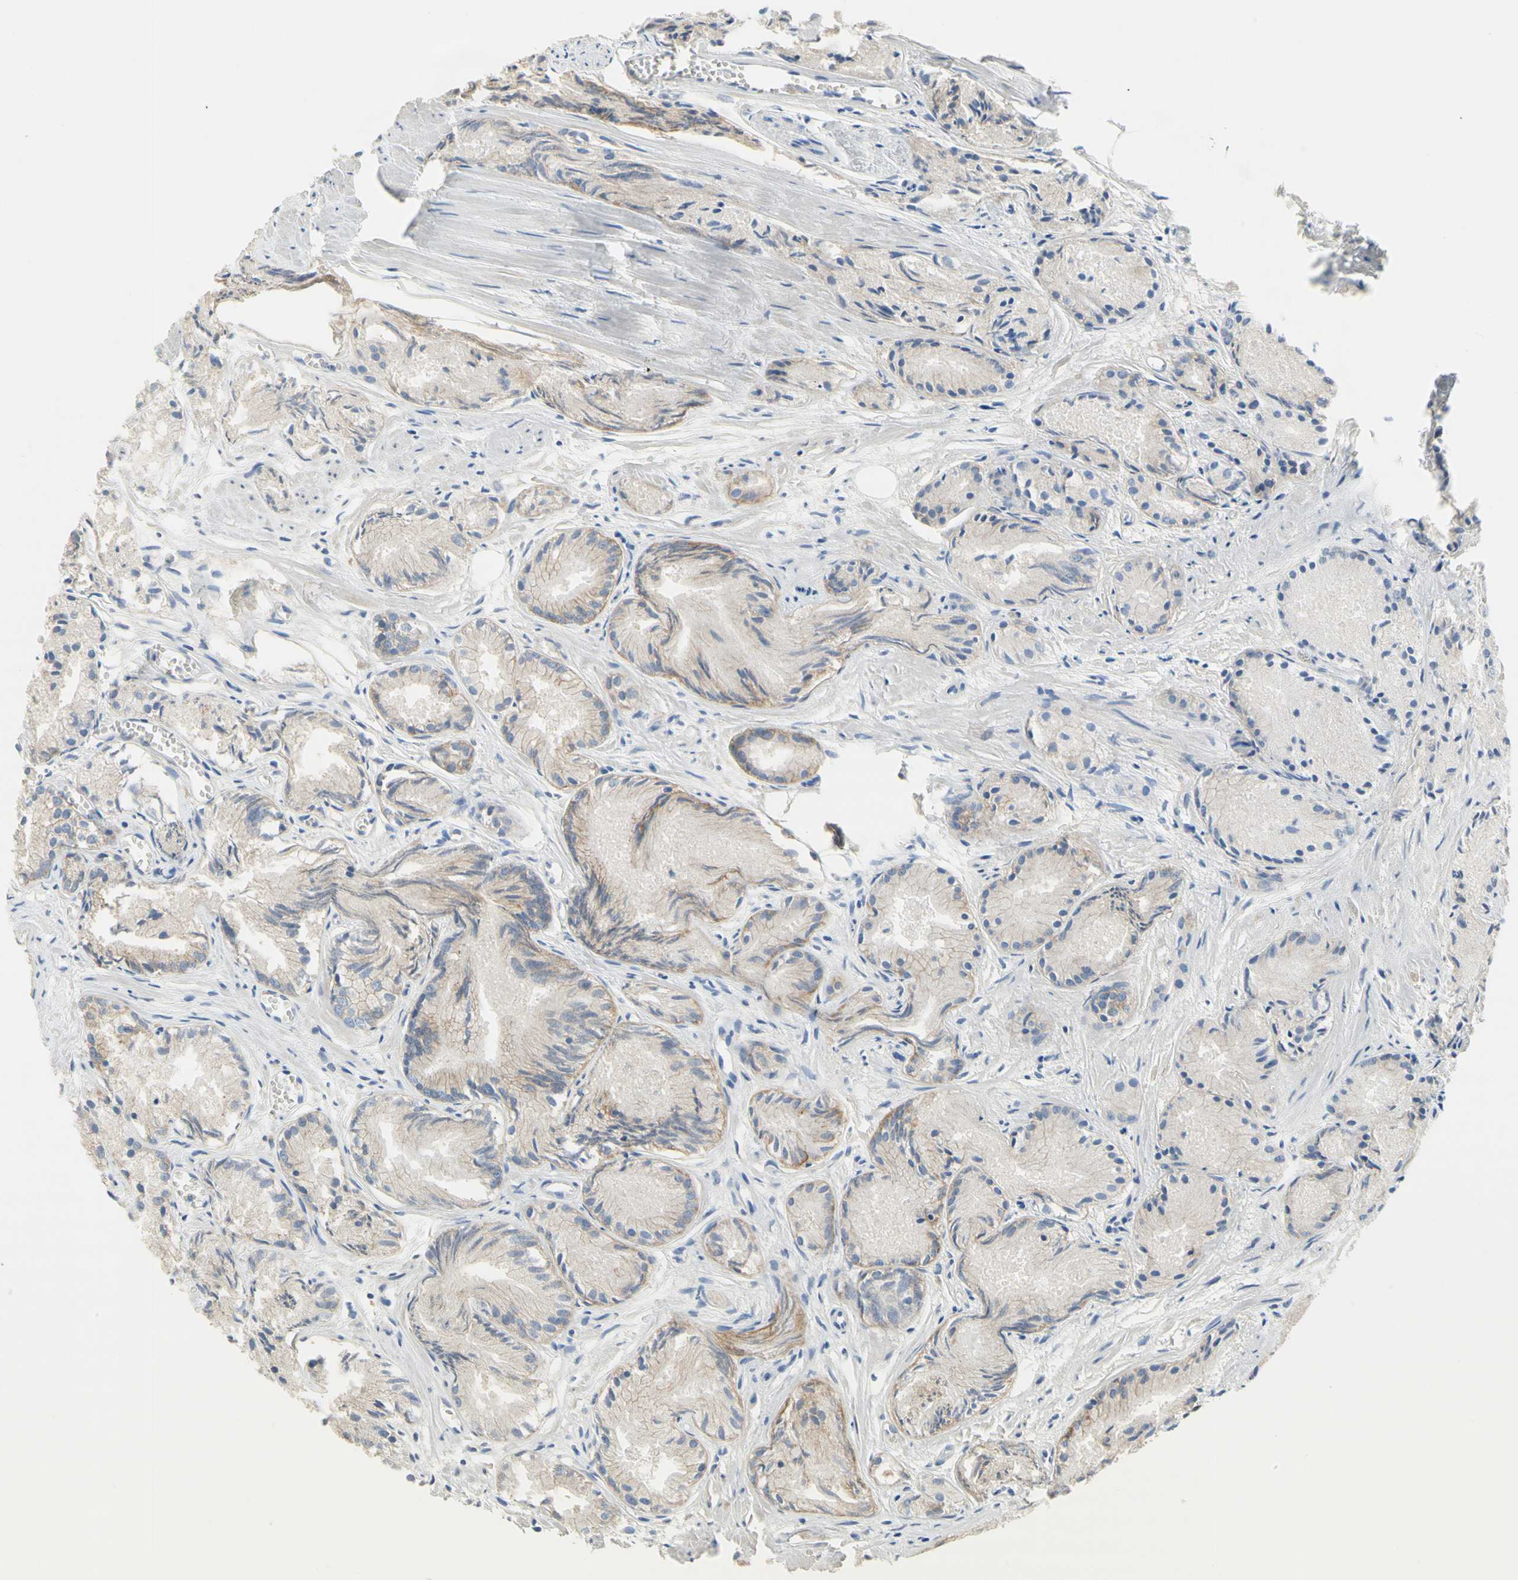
{"staining": {"intensity": "weak", "quantity": "<25%", "location": "cytoplasmic/membranous"}, "tissue": "prostate cancer", "cell_type": "Tumor cells", "image_type": "cancer", "snomed": [{"axis": "morphology", "description": "Adenocarcinoma, Low grade"}, {"axis": "topography", "description": "Prostate"}], "caption": "Immunohistochemical staining of human low-grade adenocarcinoma (prostate) shows no significant positivity in tumor cells. The staining is performed using DAB brown chromogen with nuclei counter-stained in using hematoxylin.", "gene": "NECTIN4", "patient": {"sex": "male", "age": 72}}